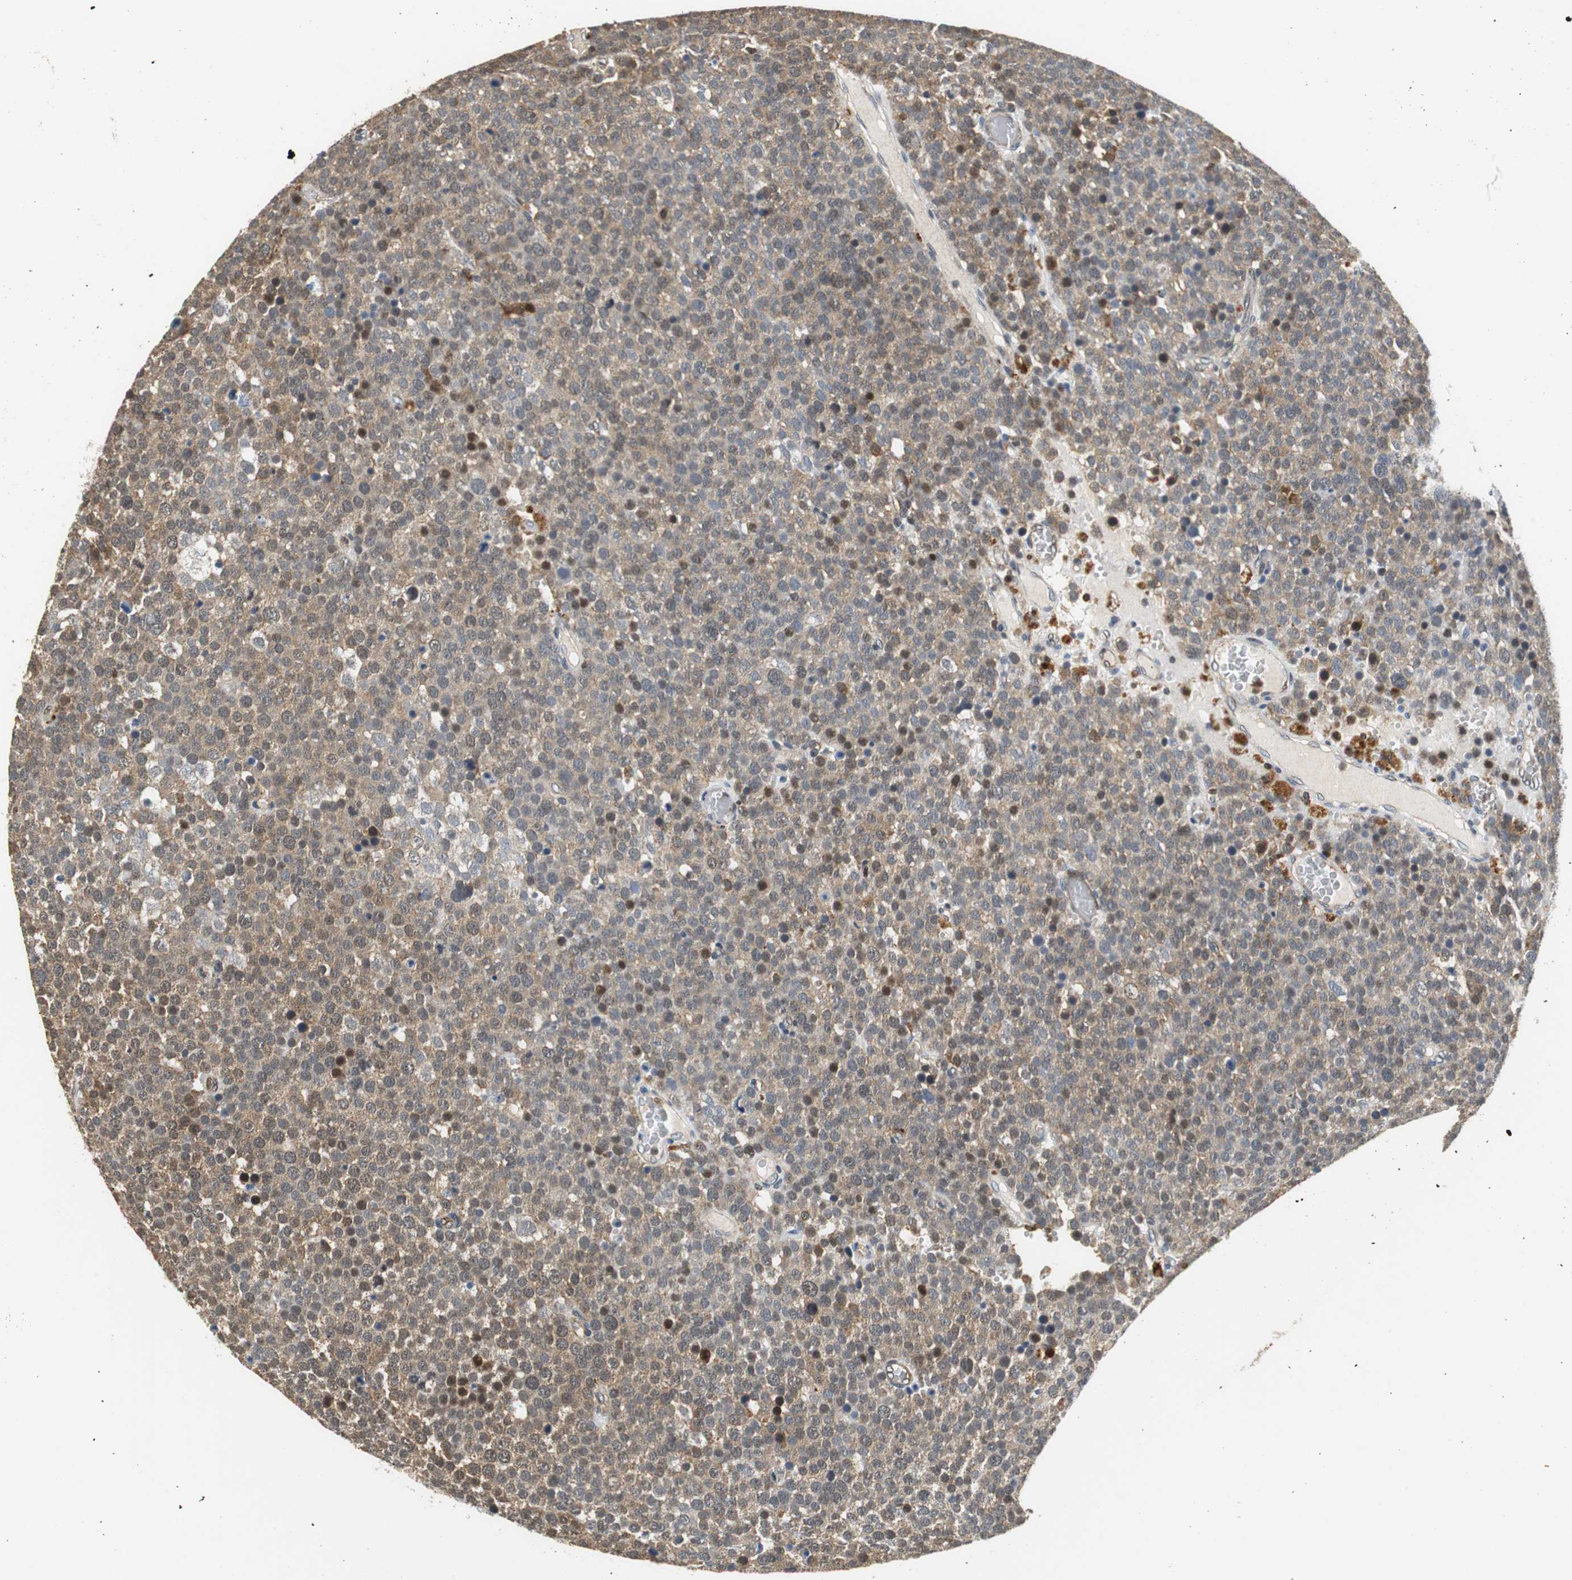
{"staining": {"intensity": "moderate", "quantity": ">75%", "location": "cytoplasmic/membranous"}, "tissue": "testis cancer", "cell_type": "Tumor cells", "image_type": "cancer", "snomed": [{"axis": "morphology", "description": "Seminoma, NOS"}, {"axis": "topography", "description": "Testis"}], "caption": "Testis cancer stained for a protein displays moderate cytoplasmic/membranous positivity in tumor cells. Immunohistochemistry (ihc) stains the protein of interest in brown and the nuclei are stained blue.", "gene": "GSDMD", "patient": {"sex": "male", "age": 71}}